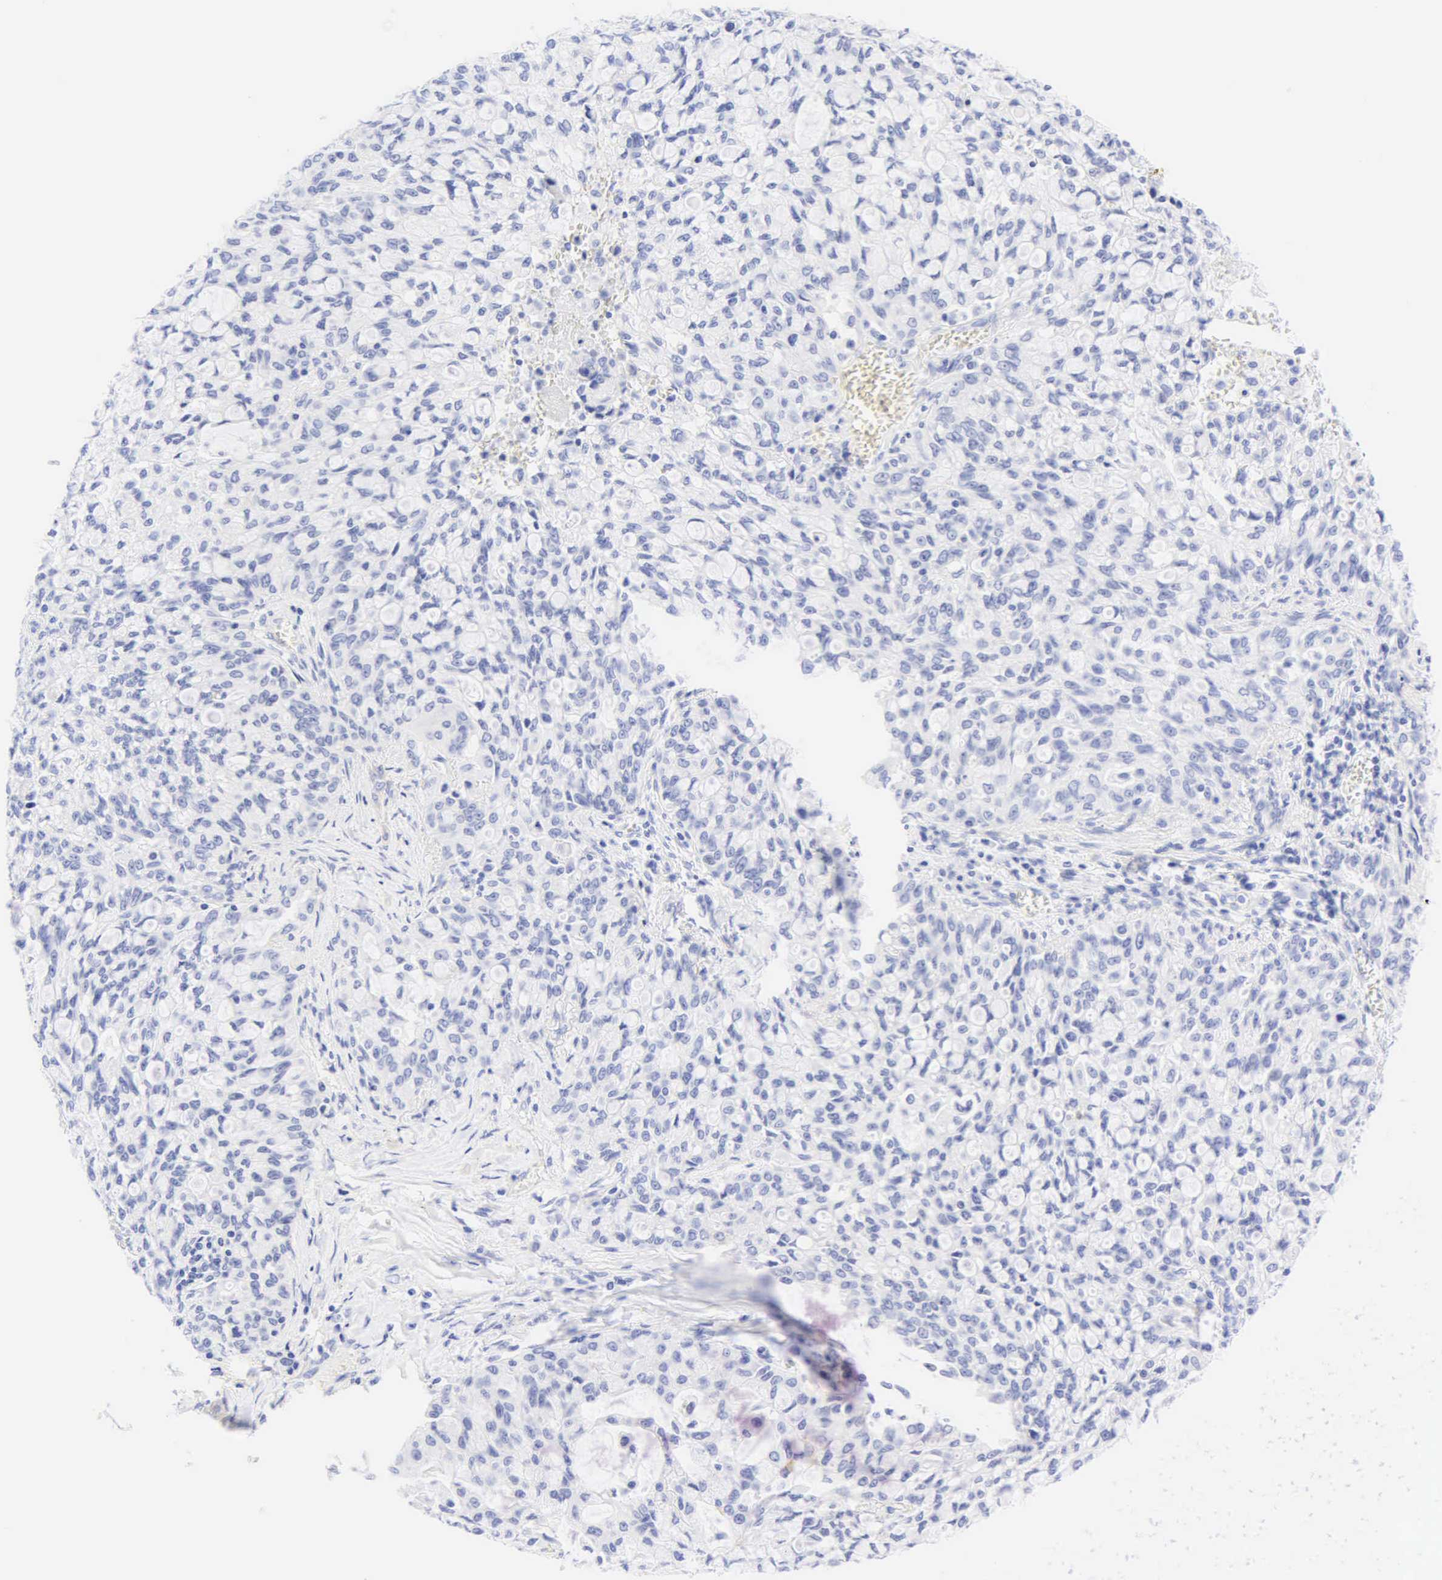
{"staining": {"intensity": "negative", "quantity": "none", "location": "none"}, "tissue": "lung cancer", "cell_type": "Tumor cells", "image_type": "cancer", "snomed": [{"axis": "morphology", "description": "Adenocarcinoma, NOS"}, {"axis": "topography", "description": "Lung"}], "caption": "High magnification brightfield microscopy of lung cancer stained with DAB (3,3'-diaminobenzidine) (brown) and counterstained with hematoxylin (blue): tumor cells show no significant staining.", "gene": "KRT20", "patient": {"sex": "female", "age": 44}}